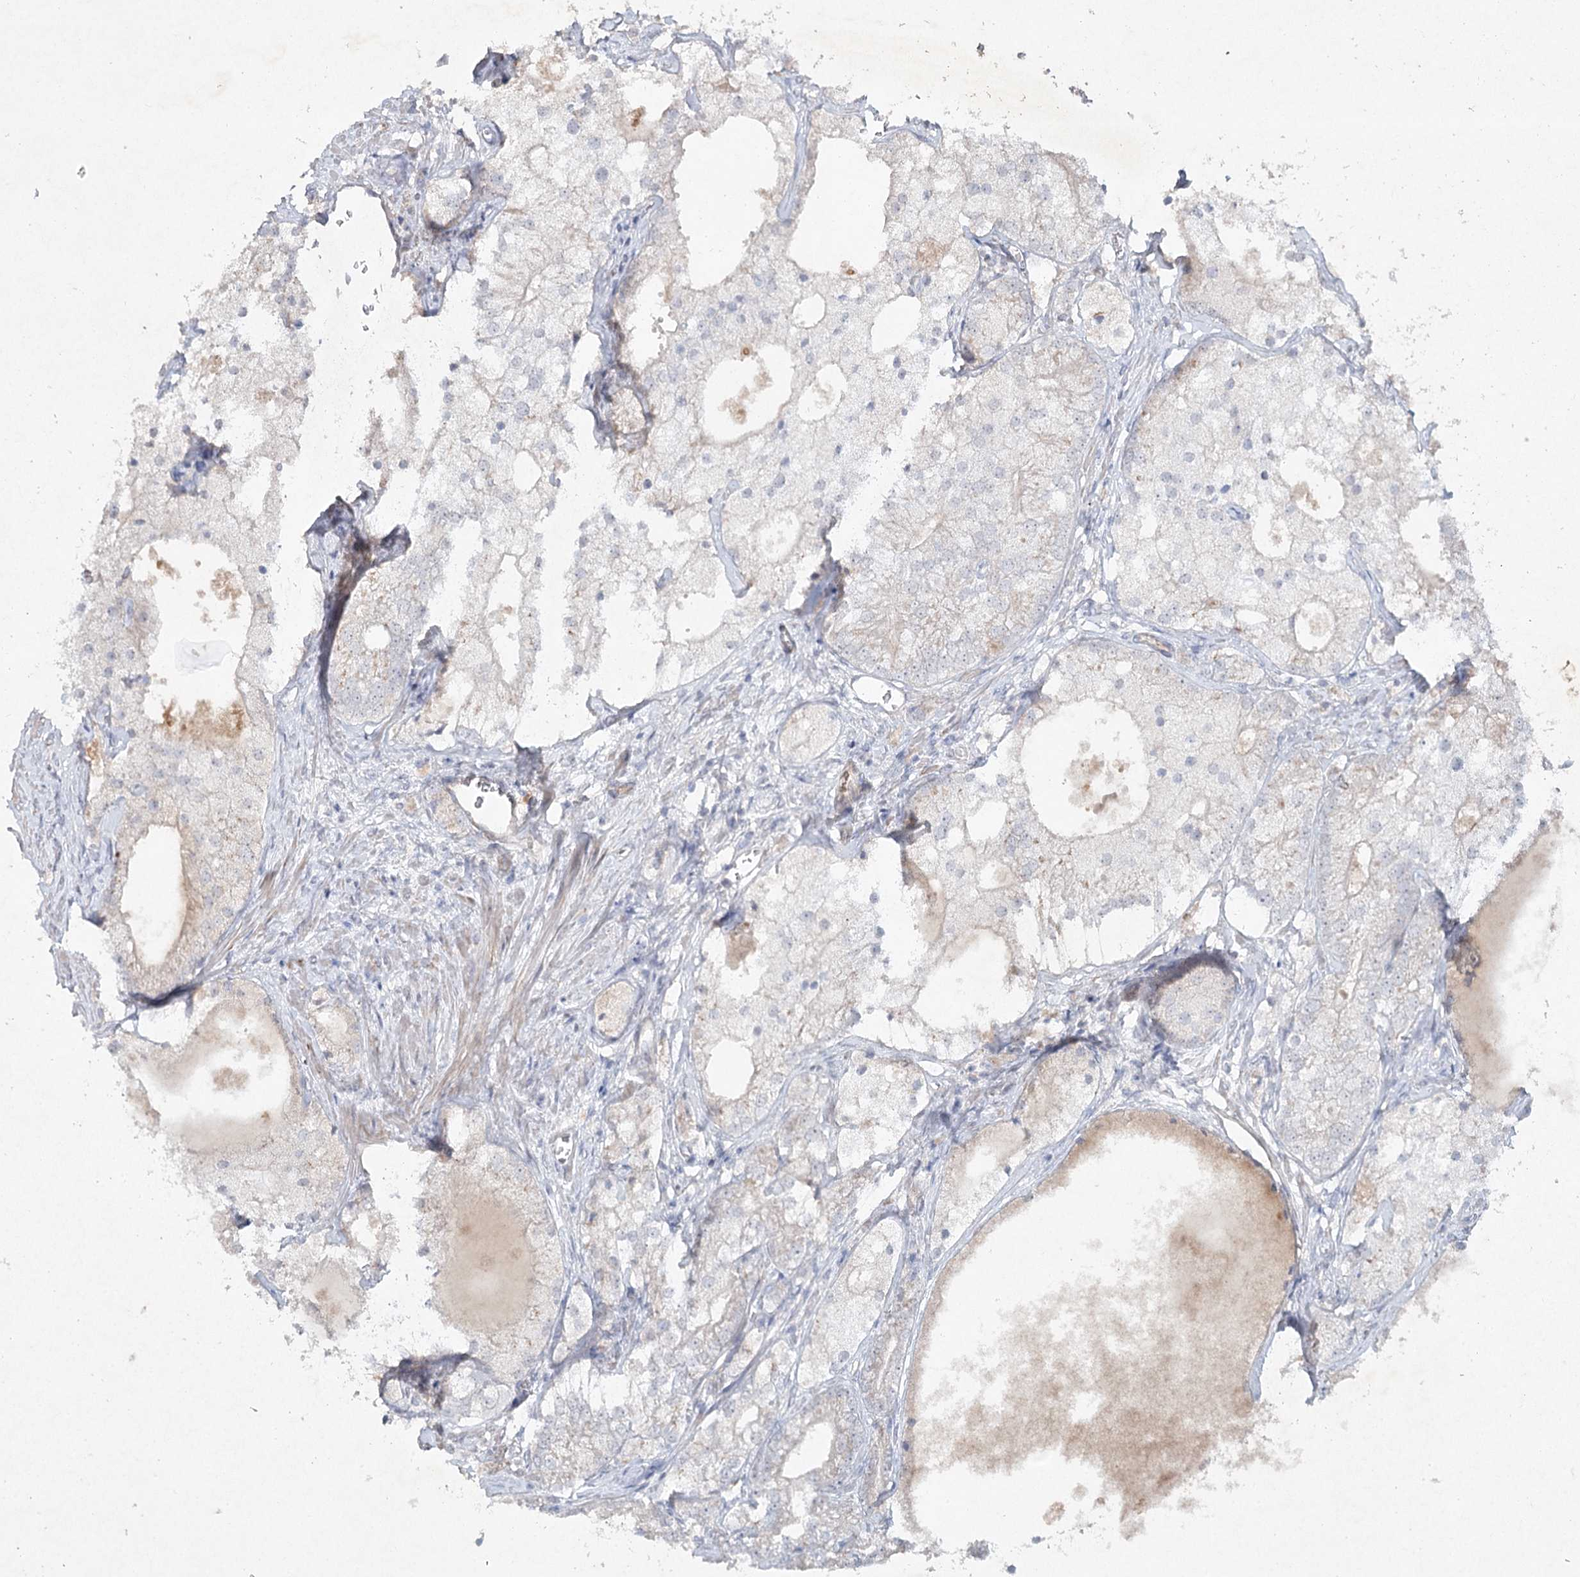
{"staining": {"intensity": "negative", "quantity": "none", "location": "none"}, "tissue": "prostate cancer", "cell_type": "Tumor cells", "image_type": "cancer", "snomed": [{"axis": "morphology", "description": "Adenocarcinoma, Low grade"}, {"axis": "topography", "description": "Prostate"}], "caption": "Immunohistochemistry of human prostate cancer (low-grade adenocarcinoma) demonstrates no expression in tumor cells. The staining is performed using DAB brown chromogen with nuclei counter-stained in using hematoxylin.", "gene": "RFX6", "patient": {"sex": "male", "age": 69}}